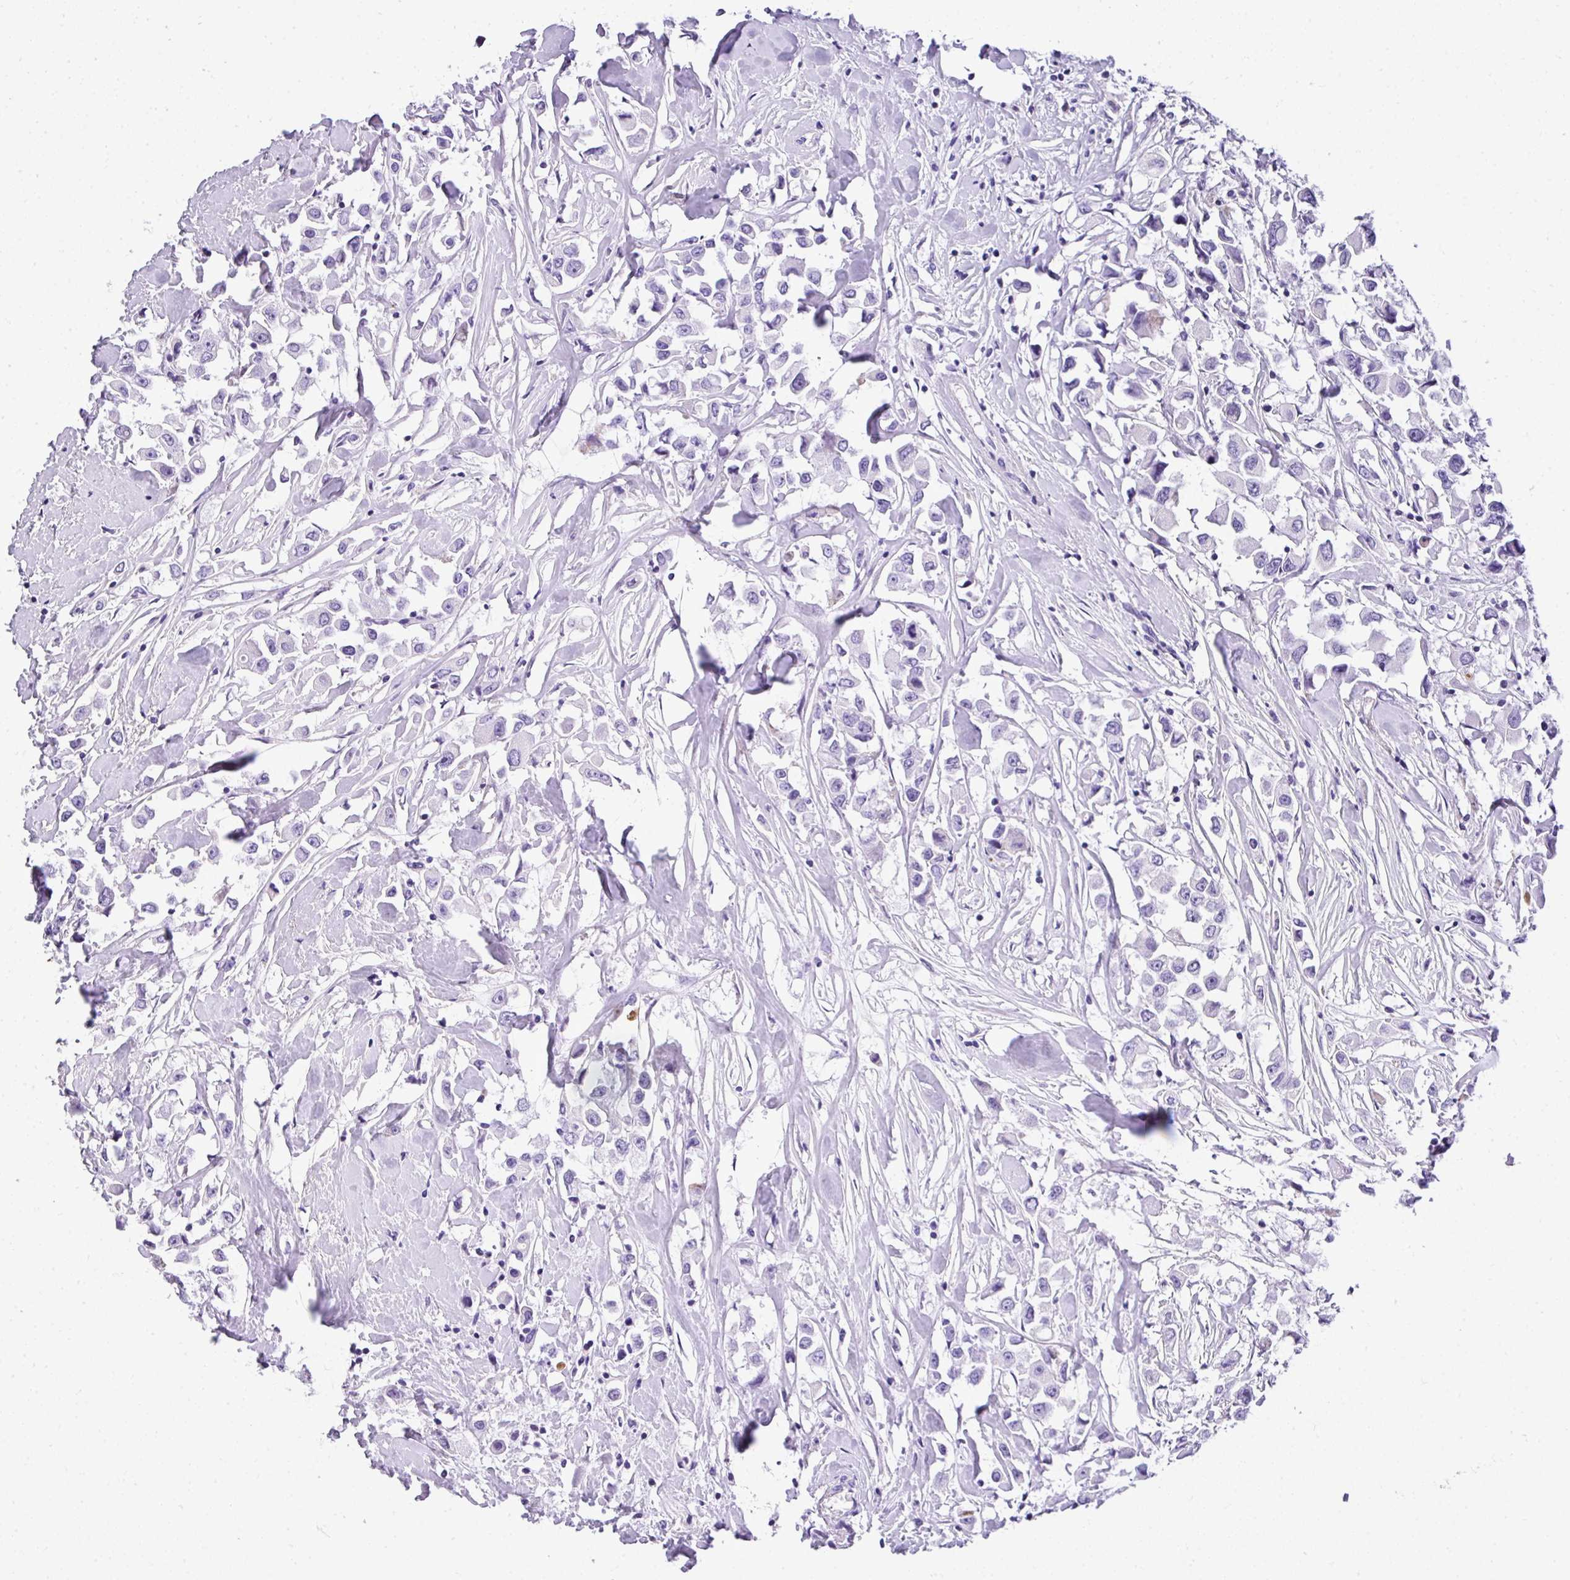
{"staining": {"intensity": "negative", "quantity": "none", "location": "none"}, "tissue": "breast cancer", "cell_type": "Tumor cells", "image_type": "cancer", "snomed": [{"axis": "morphology", "description": "Duct carcinoma"}, {"axis": "topography", "description": "Breast"}], "caption": "Immunohistochemical staining of human breast cancer displays no significant expression in tumor cells.", "gene": "MUC21", "patient": {"sex": "female", "age": 61}}